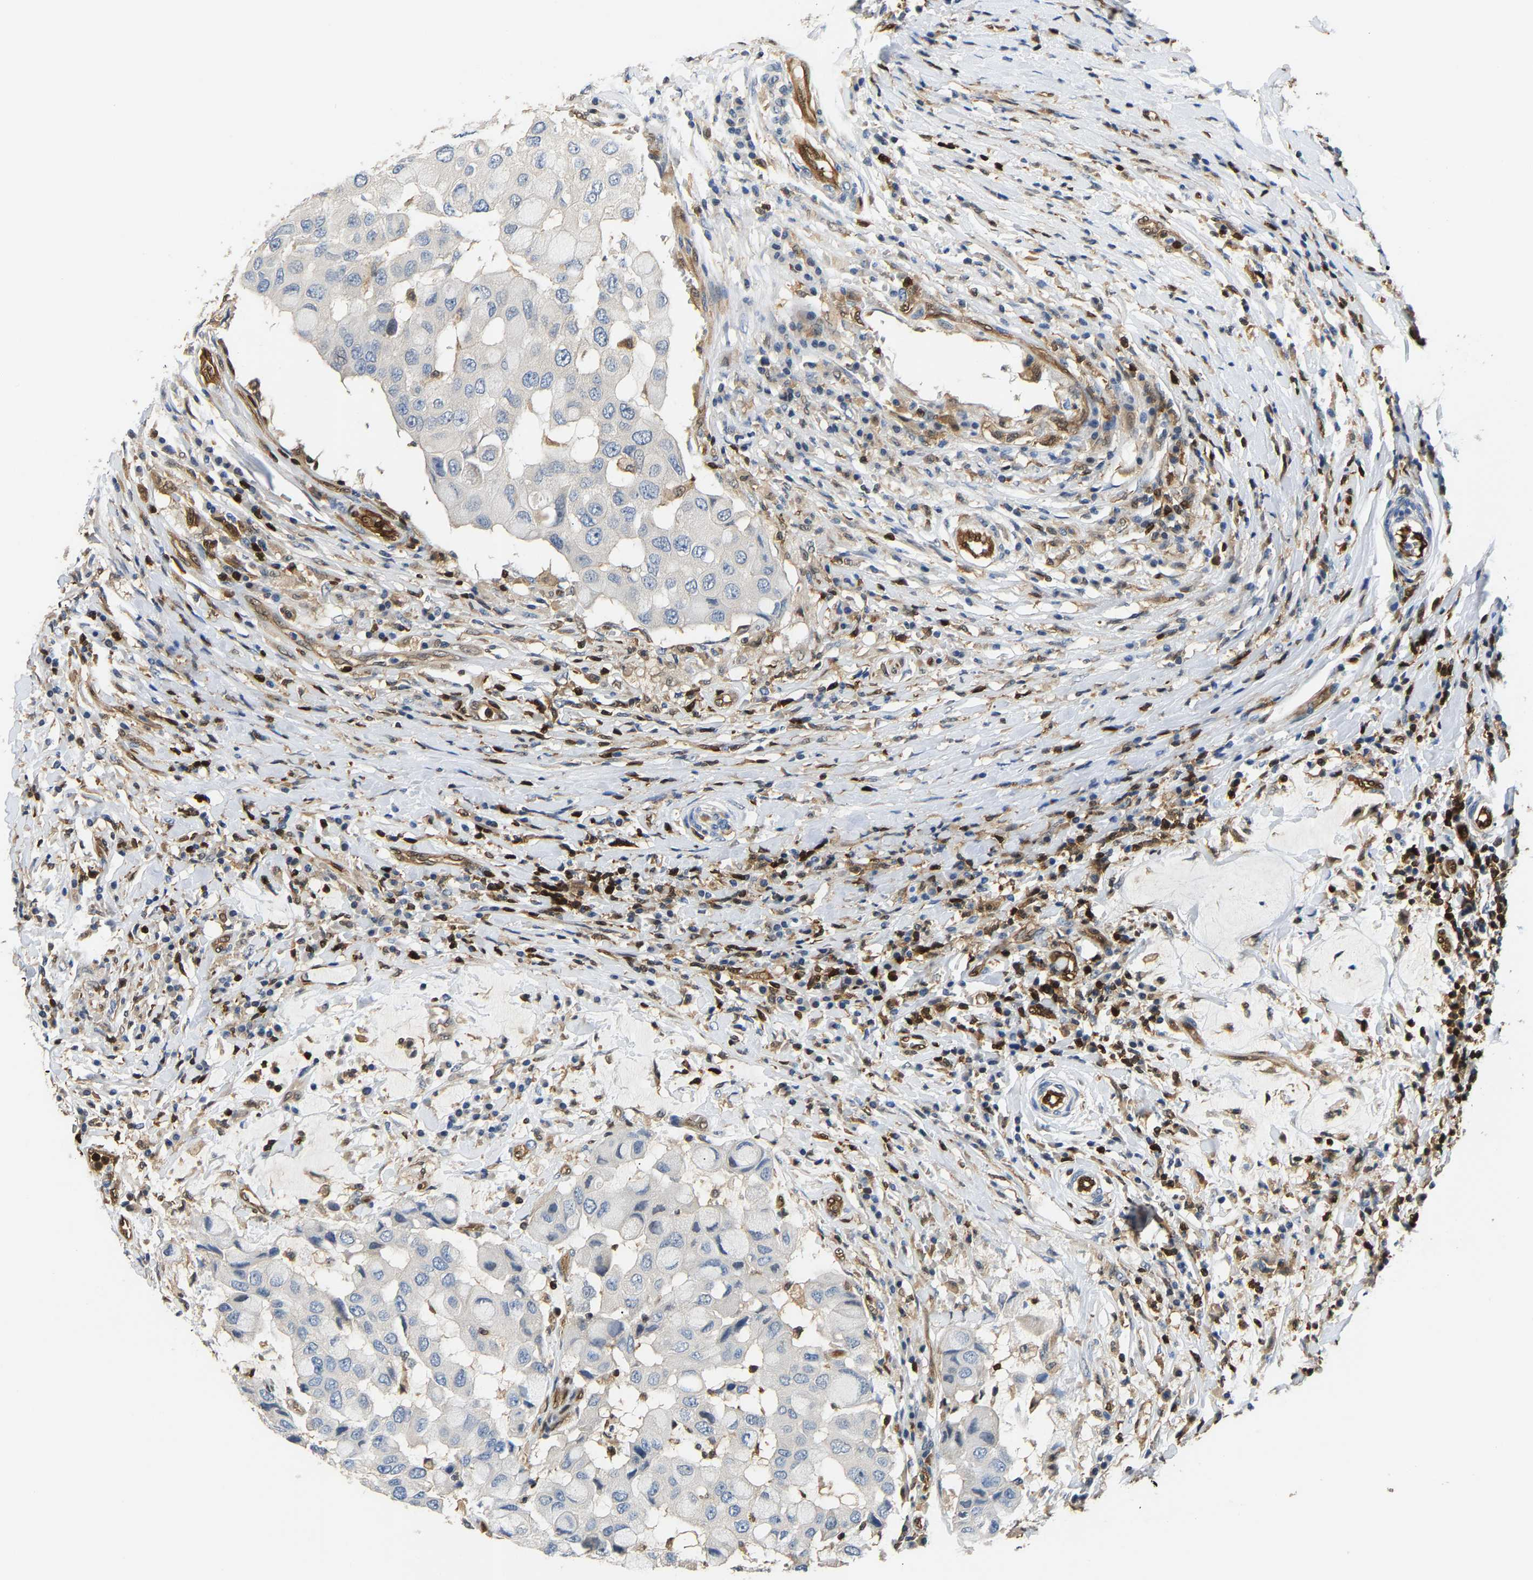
{"staining": {"intensity": "negative", "quantity": "none", "location": "none"}, "tissue": "breast cancer", "cell_type": "Tumor cells", "image_type": "cancer", "snomed": [{"axis": "morphology", "description": "Duct carcinoma"}, {"axis": "topography", "description": "Breast"}], "caption": "DAB (3,3'-diaminobenzidine) immunohistochemical staining of human breast infiltrating ductal carcinoma exhibits no significant expression in tumor cells.", "gene": "GIMAP7", "patient": {"sex": "female", "age": 27}}